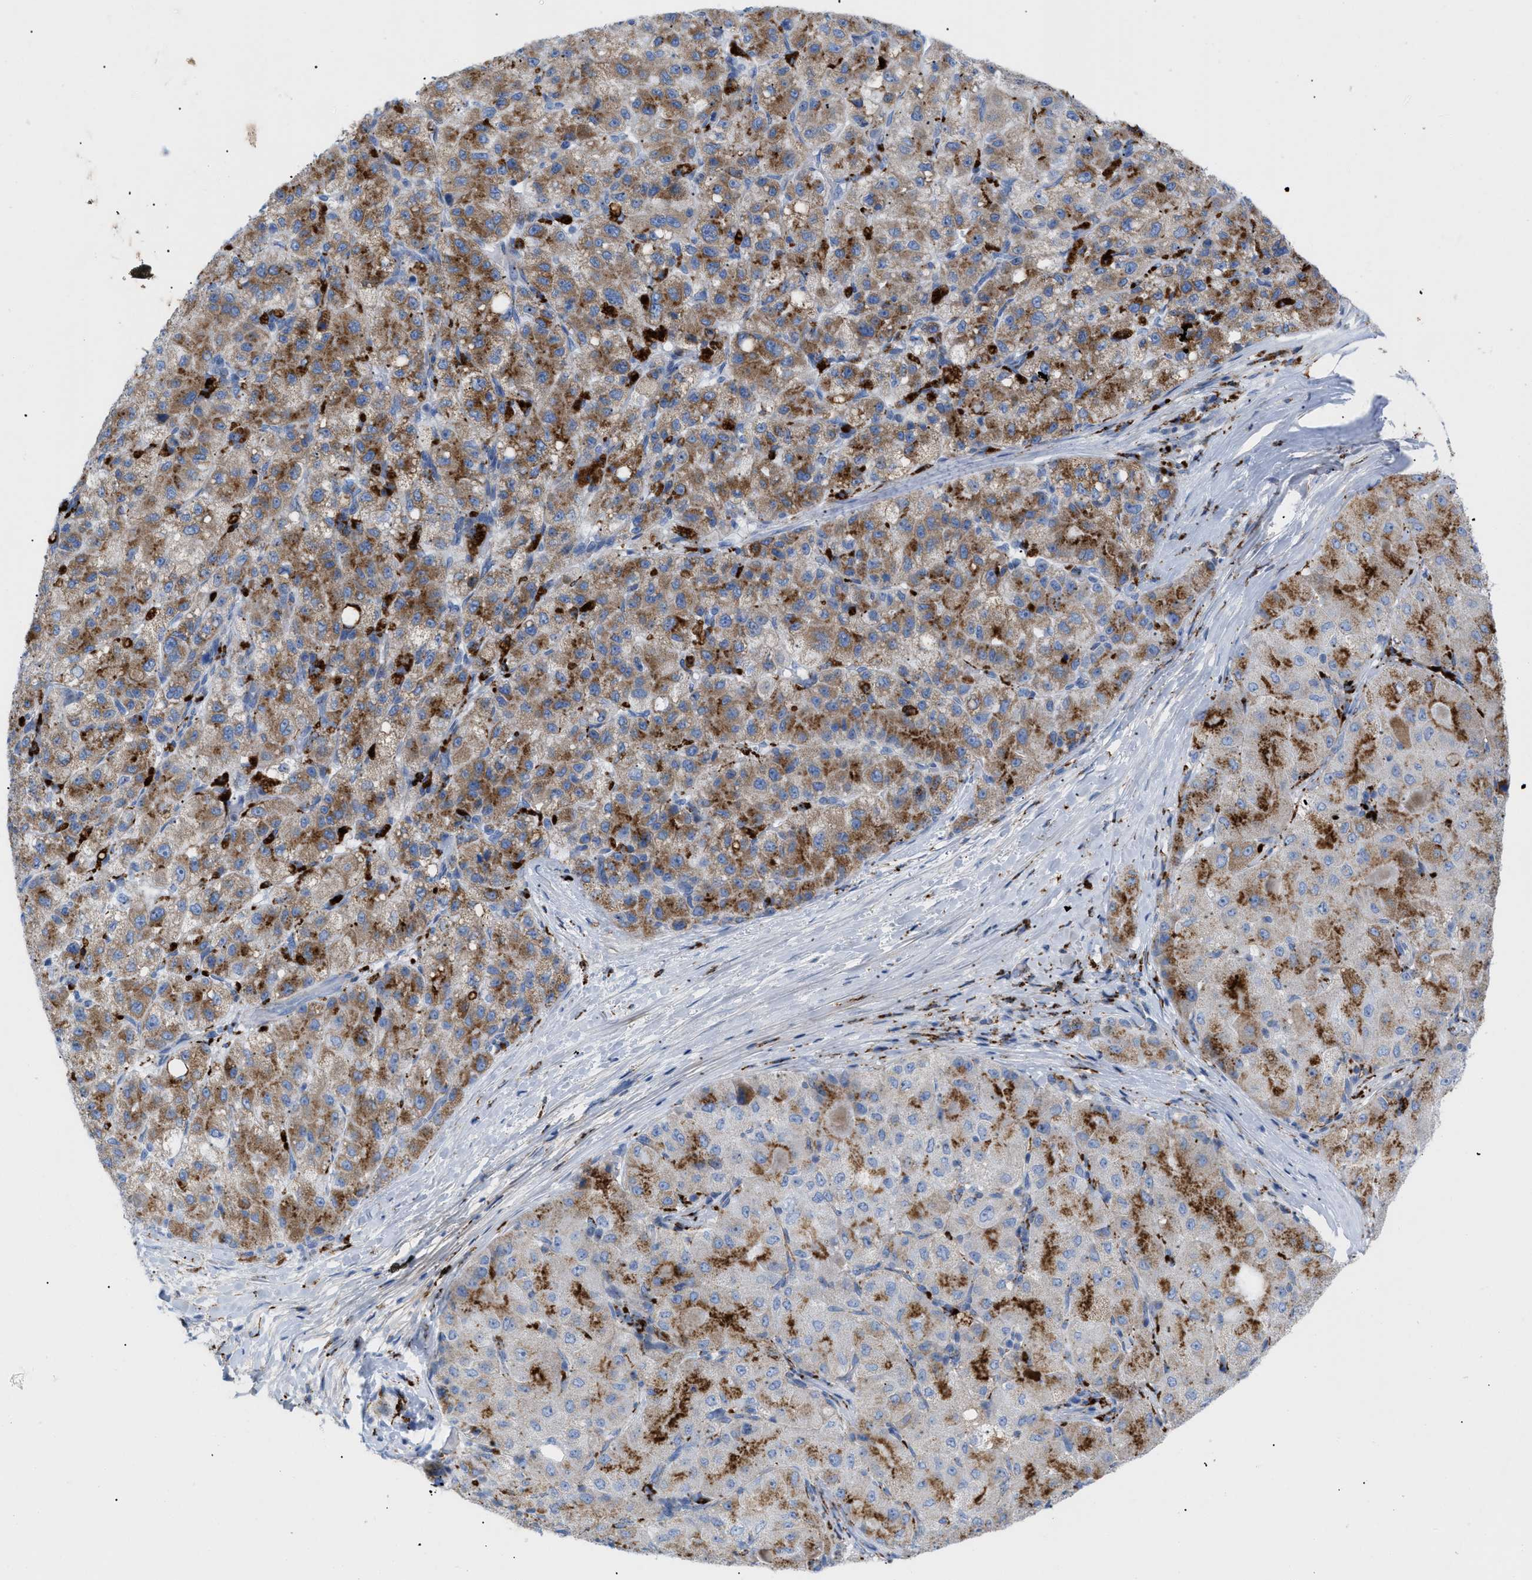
{"staining": {"intensity": "moderate", "quantity": ">75%", "location": "cytoplasmic/membranous"}, "tissue": "liver cancer", "cell_type": "Tumor cells", "image_type": "cancer", "snomed": [{"axis": "morphology", "description": "Carcinoma, Hepatocellular, NOS"}, {"axis": "topography", "description": "Liver"}], "caption": "Liver cancer (hepatocellular carcinoma) stained with a brown dye displays moderate cytoplasmic/membranous positive expression in about >75% of tumor cells.", "gene": "DRAM2", "patient": {"sex": "male", "age": 80}}